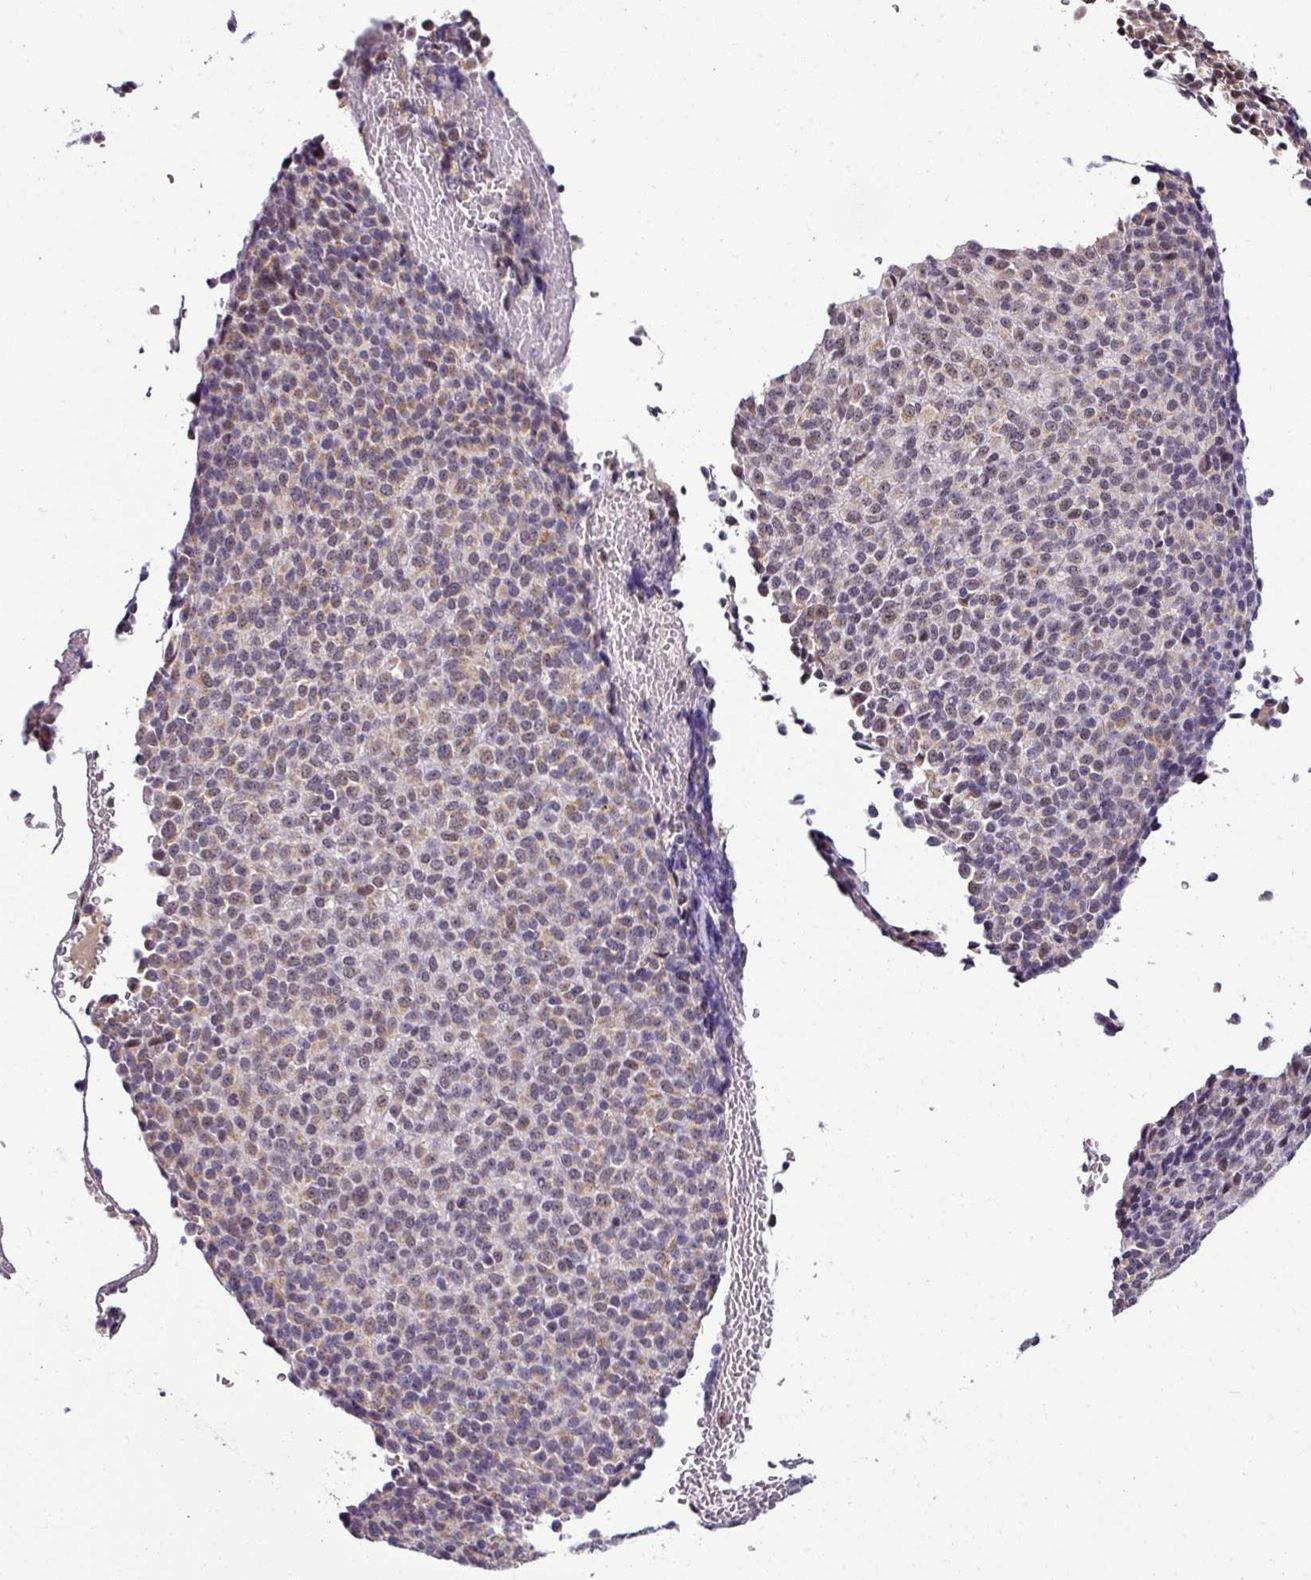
{"staining": {"intensity": "weak", "quantity": "25%-75%", "location": "cytoplasmic/membranous,nuclear"}, "tissue": "melanoma", "cell_type": "Tumor cells", "image_type": "cancer", "snomed": [{"axis": "morphology", "description": "Malignant melanoma, Metastatic site"}, {"axis": "topography", "description": "Brain"}], "caption": "This histopathology image exhibits malignant melanoma (metastatic site) stained with IHC to label a protein in brown. The cytoplasmic/membranous and nuclear of tumor cells show weak positivity for the protein. Nuclei are counter-stained blue.", "gene": "NAPSA", "patient": {"sex": "female", "age": 56}}